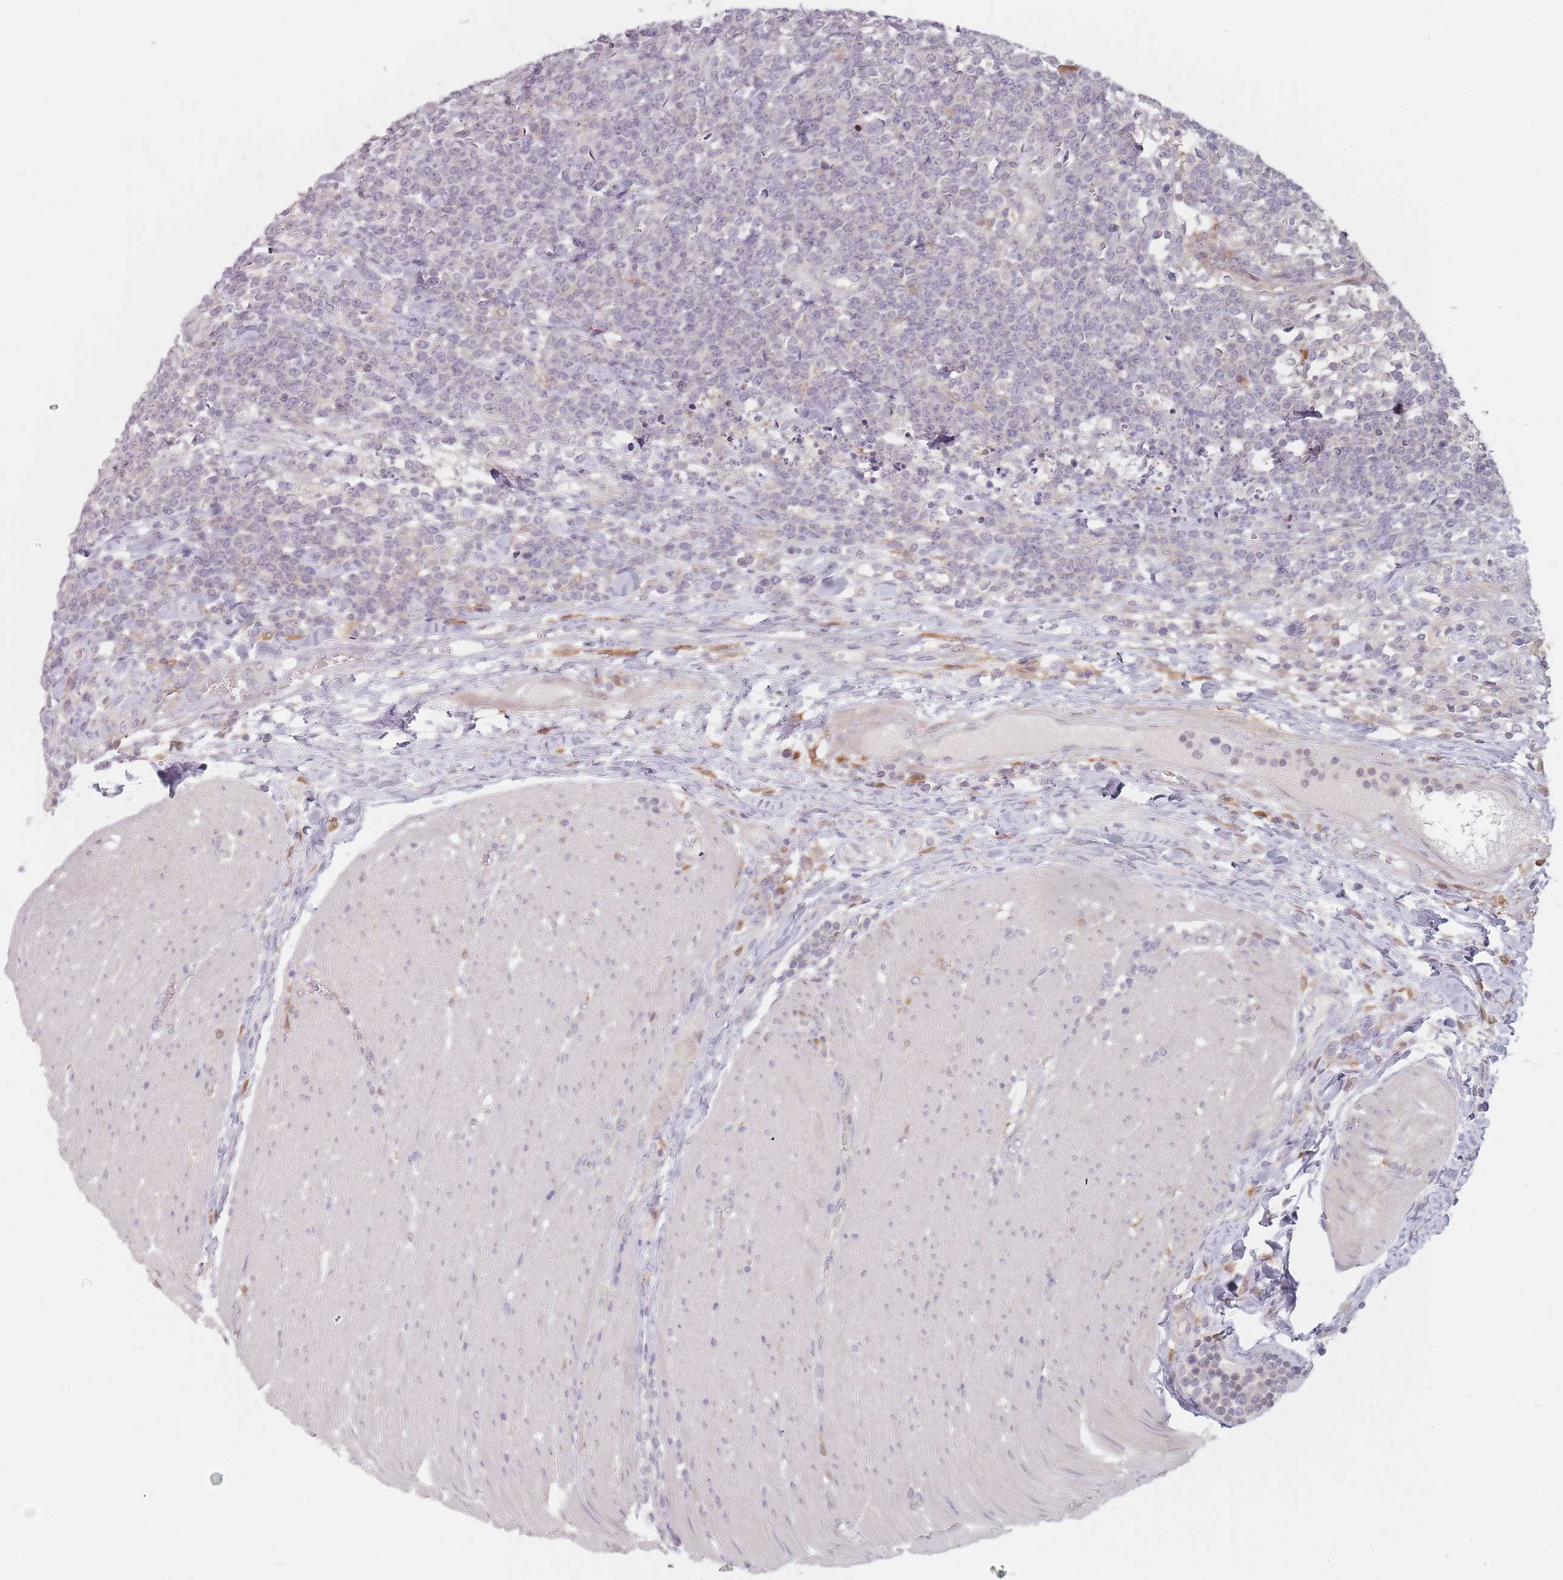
{"staining": {"intensity": "negative", "quantity": "none", "location": "none"}, "tissue": "lymphoma", "cell_type": "Tumor cells", "image_type": "cancer", "snomed": [{"axis": "morphology", "description": "Malignant lymphoma, non-Hodgkin's type, High grade"}, {"axis": "topography", "description": "Small intestine"}], "caption": "This is an immunohistochemistry histopathology image of human lymphoma. There is no expression in tumor cells.", "gene": "NAXE", "patient": {"sex": "male", "age": 8}}